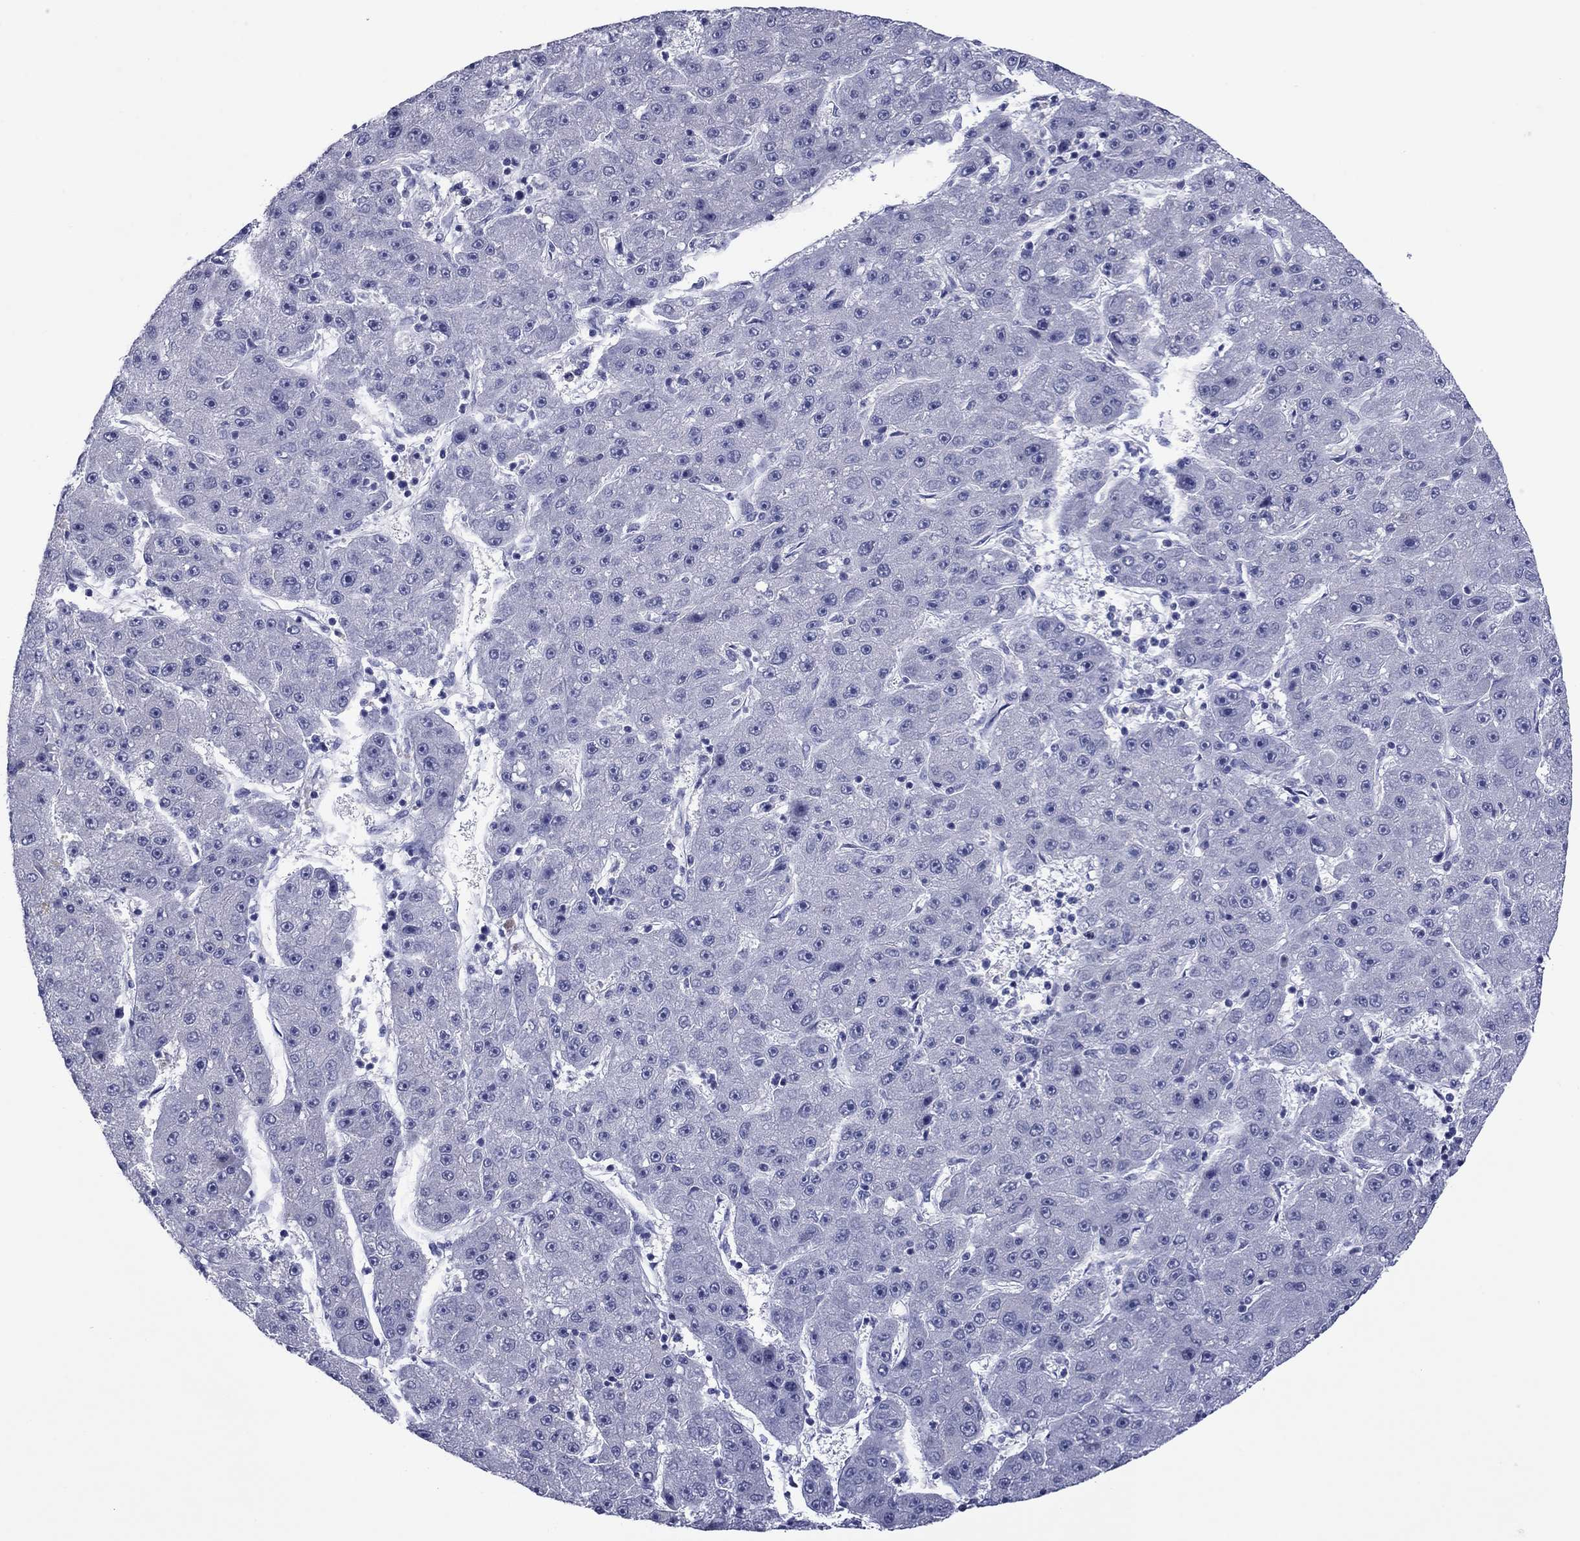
{"staining": {"intensity": "negative", "quantity": "none", "location": "none"}, "tissue": "liver cancer", "cell_type": "Tumor cells", "image_type": "cancer", "snomed": [{"axis": "morphology", "description": "Carcinoma, Hepatocellular, NOS"}, {"axis": "topography", "description": "Liver"}], "caption": "Protein analysis of liver cancer (hepatocellular carcinoma) demonstrates no significant staining in tumor cells.", "gene": "TCFL5", "patient": {"sex": "male", "age": 67}}